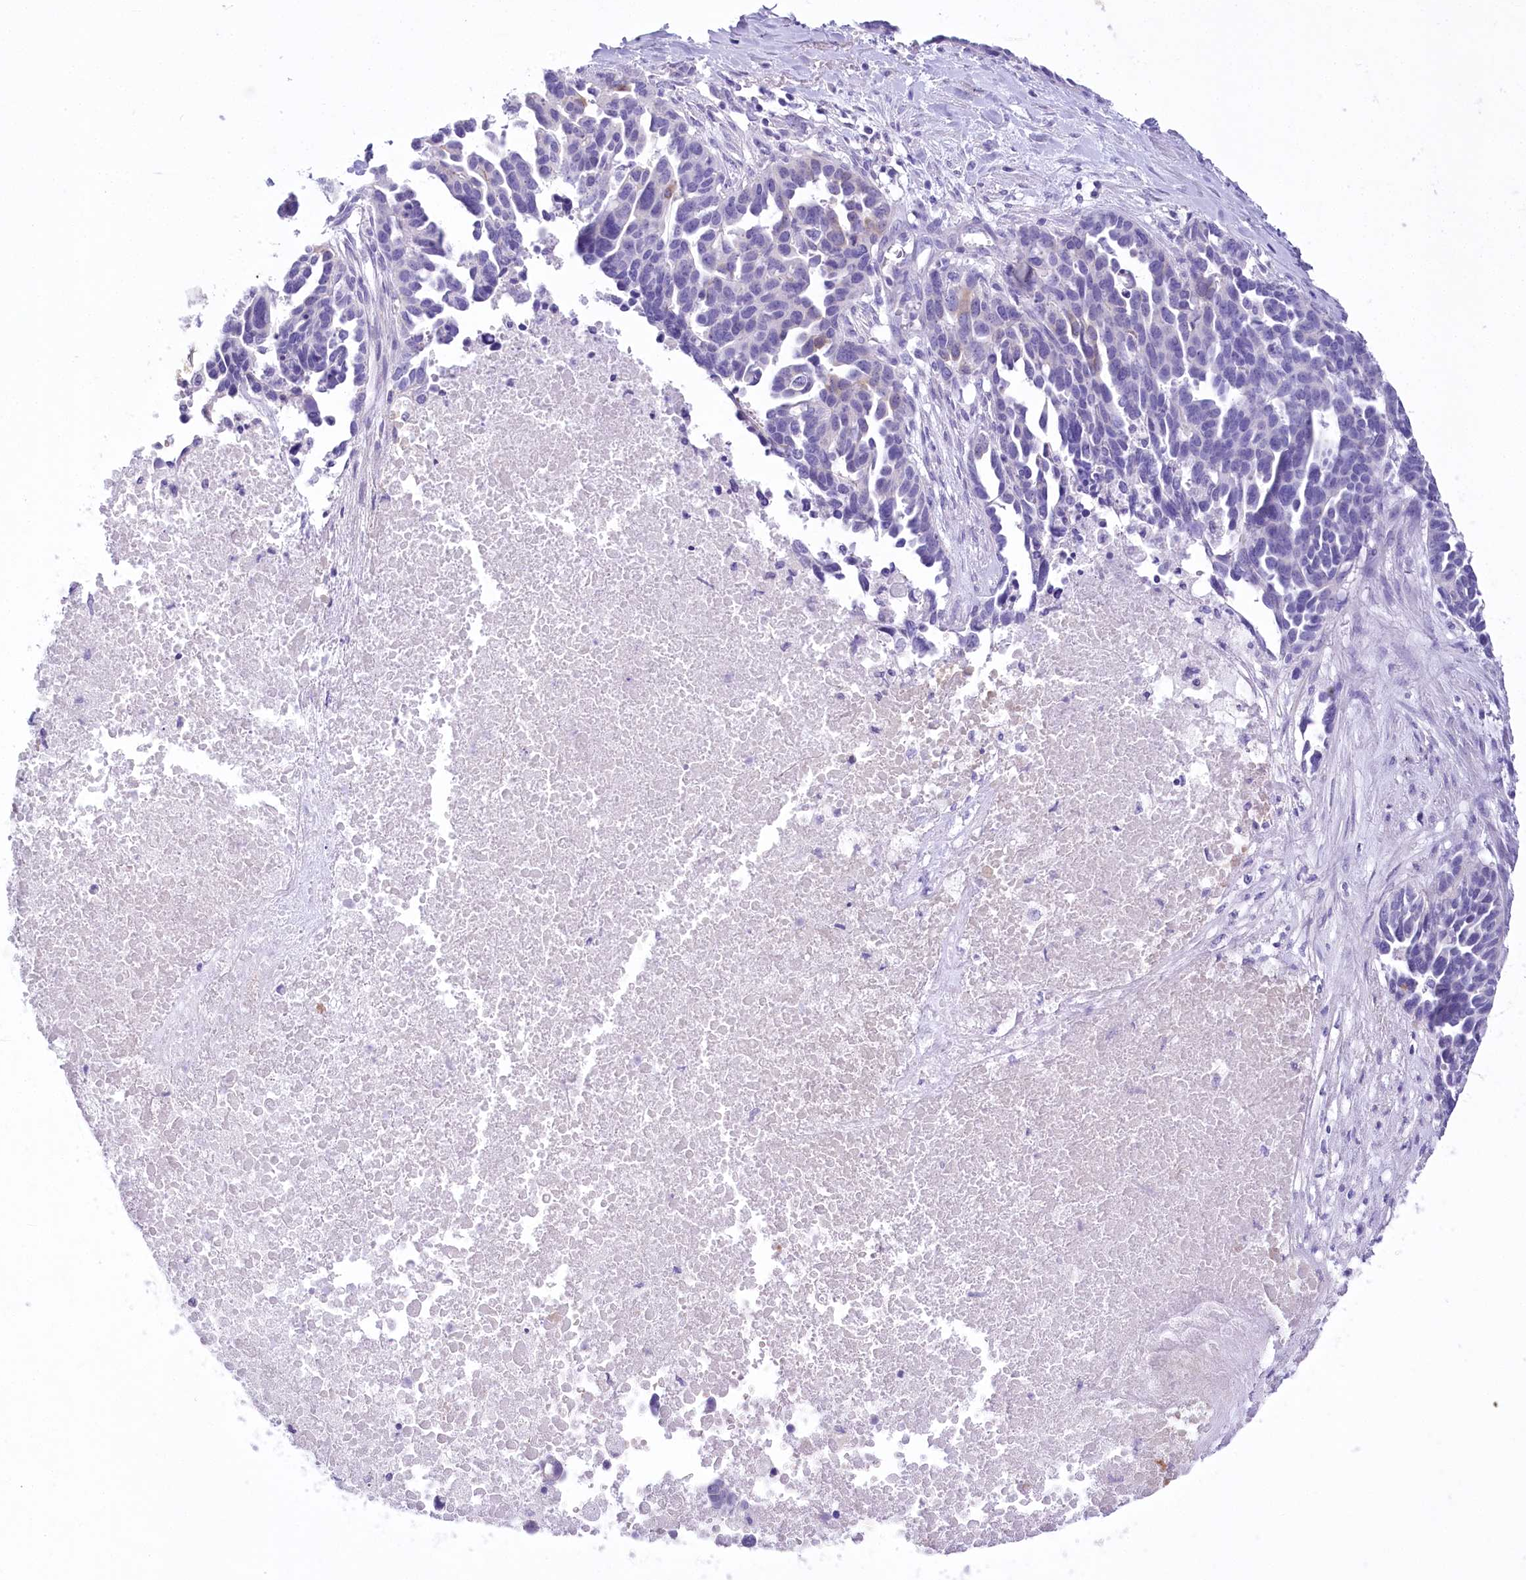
{"staining": {"intensity": "moderate", "quantity": "<25%", "location": "cytoplasmic/membranous"}, "tissue": "ovarian cancer", "cell_type": "Tumor cells", "image_type": "cancer", "snomed": [{"axis": "morphology", "description": "Cystadenocarcinoma, serous, NOS"}, {"axis": "topography", "description": "Ovary"}], "caption": "IHC photomicrograph of neoplastic tissue: ovarian cancer stained using immunohistochemistry (IHC) shows low levels of moderate protein expression localized specifically in the cytoplasmic/membranous of tumor cells, appearing as a cytoplasmic/membranous brown color.", "gene": "PBLD", "patient": {"sex": "female", "age": 54}}